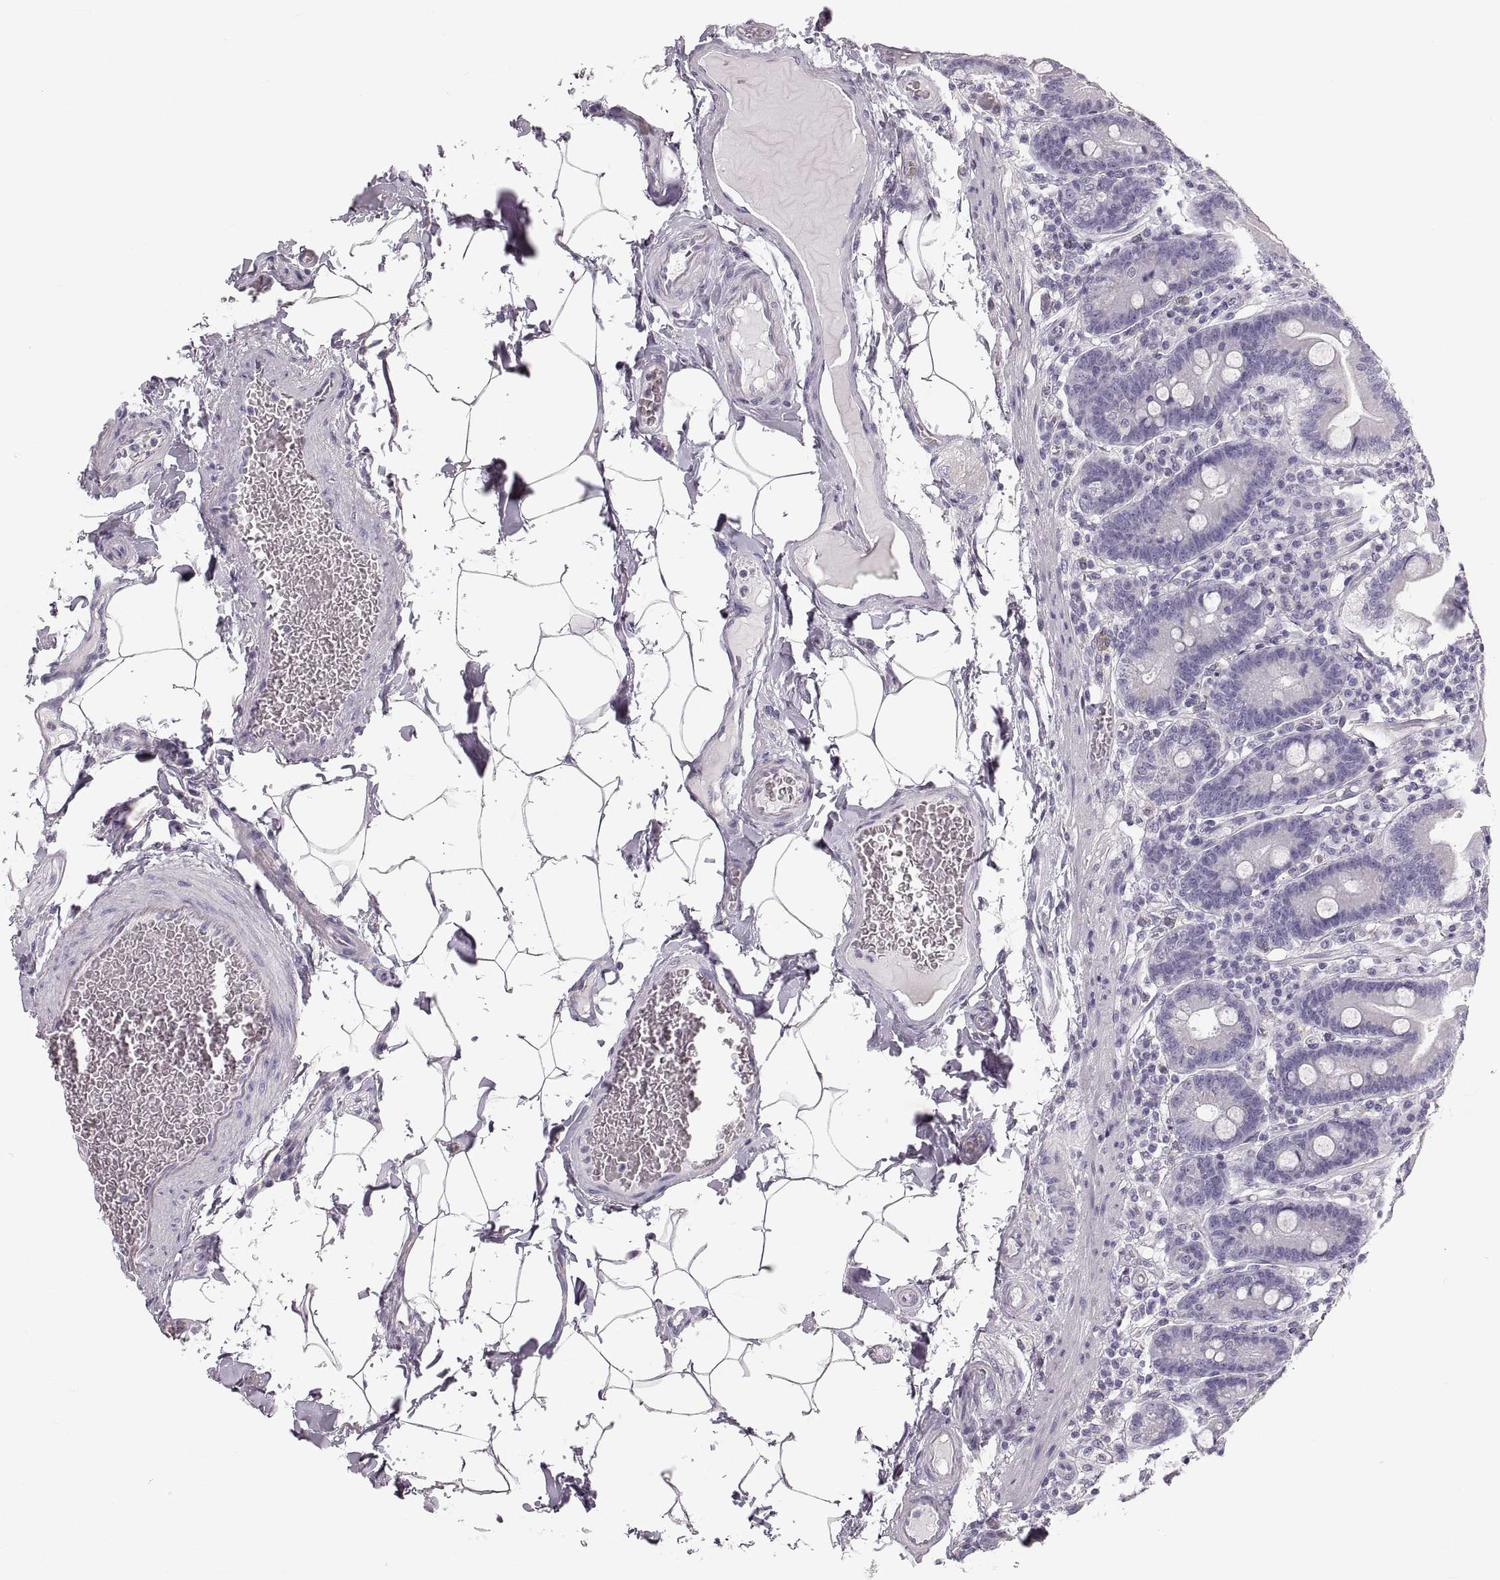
{"staining": {"intensity": "negative", "quantity": "none", "location": "none"}, "tissue": "small intestine", "cell_type": "Glandular cells", "image_type": "normal", "snomed": [{"axis": "morphology", "description": "Normal tissue, NOS"}, {"axis": "topography", "description": "Small intestine"}], "caption": "This photomicrograph is of unremarkable small intestine stained with immunohistochemistry to label a protein in brown with the nuclei are counter-stained blue. There is no staining in glandular cells.", "gene": "RUNDC3A", "patient": {"sex": "male", "age": 37}}